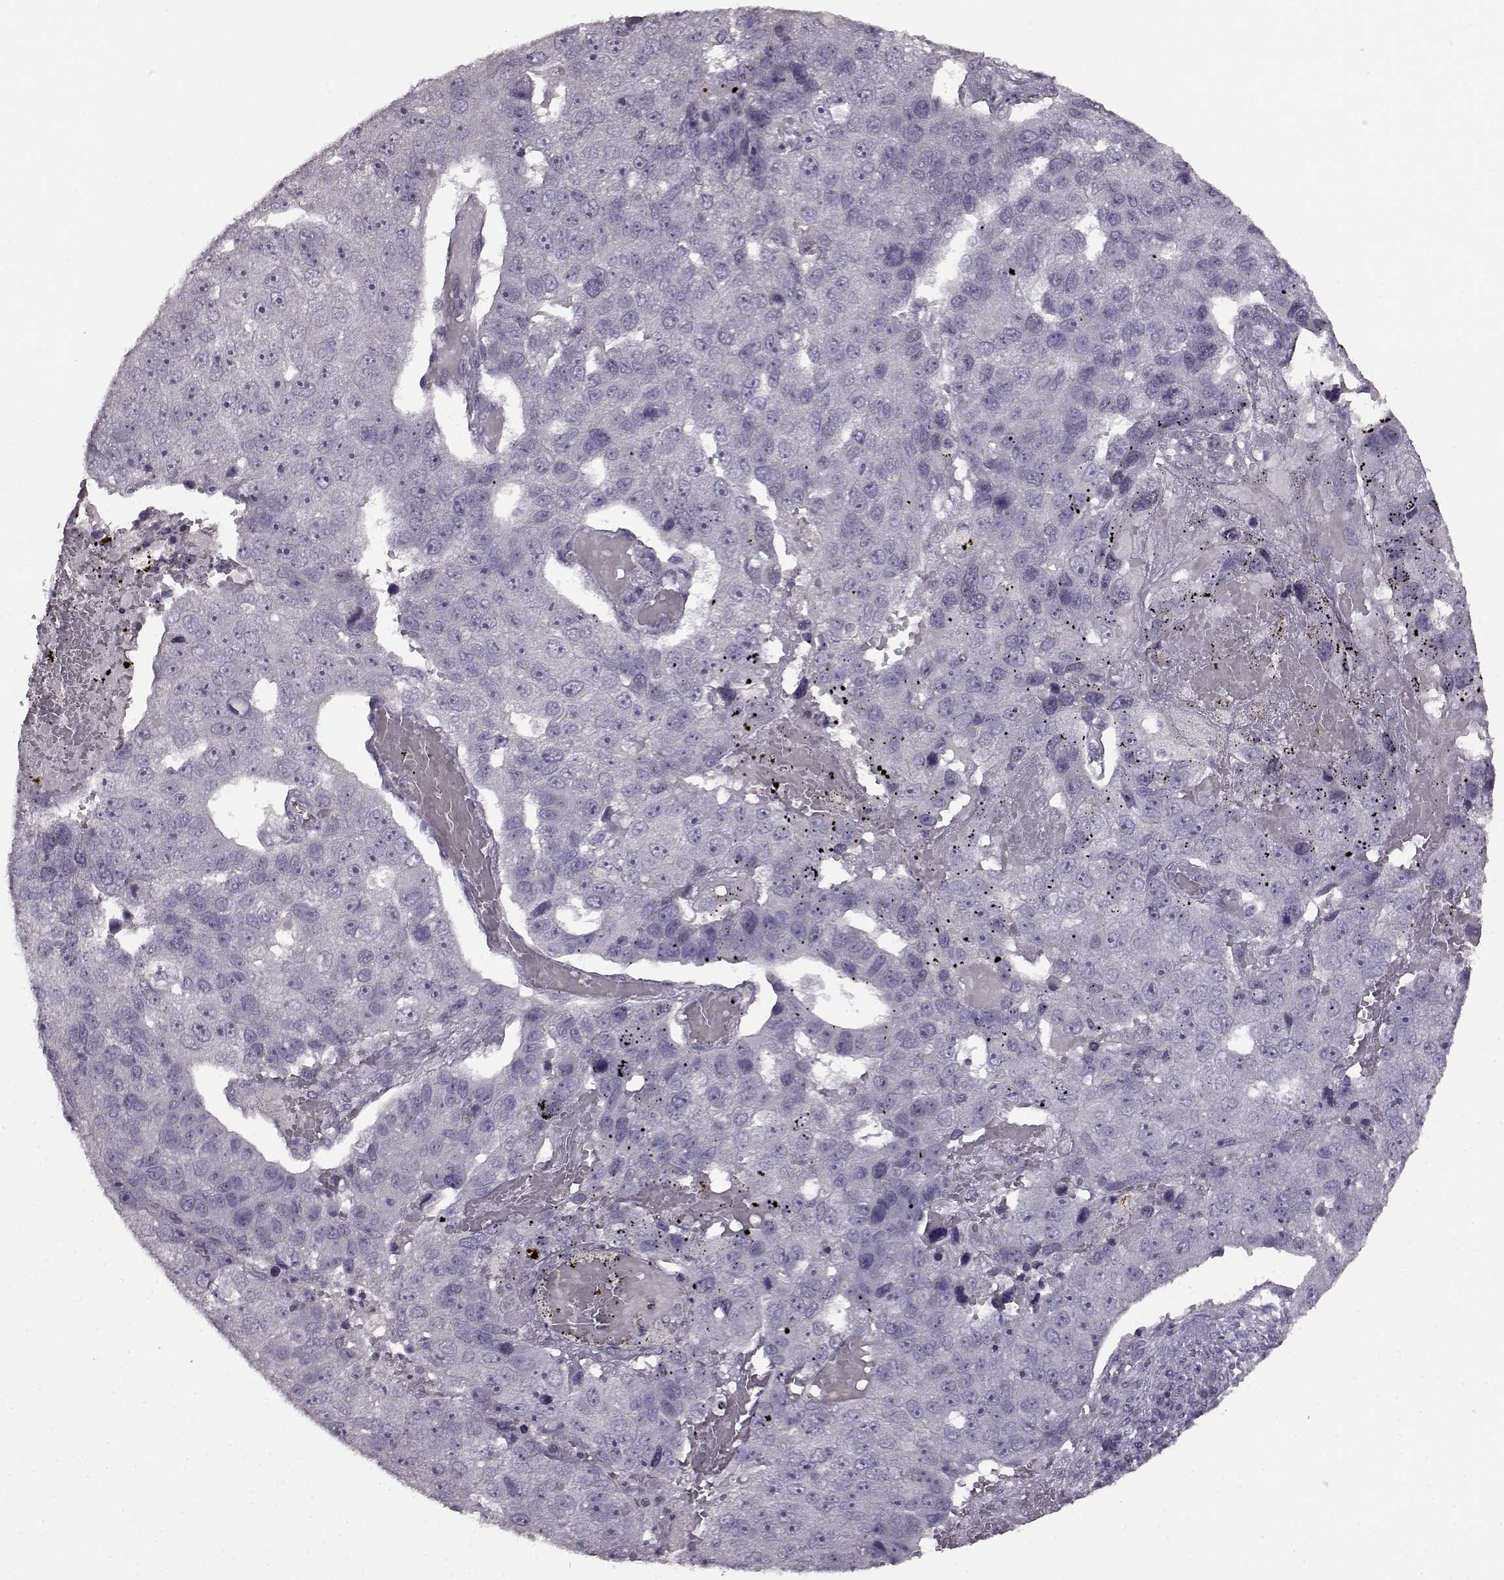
{"staining": {"intensity": "negative", "quantity": "none", "location": "none"}, "tissue": "pancreatic cancer", "cell_type": "Tumor cells", "image_type": "cancer", "snomed": [{"axis": "morphology", "description": "Adenocarcinoma, NOS"}, {"axis": "topography", "description": "Pancreas"}], "caption": "Immunohistochemical staining of human pancreatic cancer shows no significant positivity in tumor cells. The staining was performed using DAB to visualize the protein expression in brown, while the nuclei were stained in blue with hematoxylin (Magnification: 20x).", "gene": "LHB", "patient": {"sex": "female", "age": 61}}